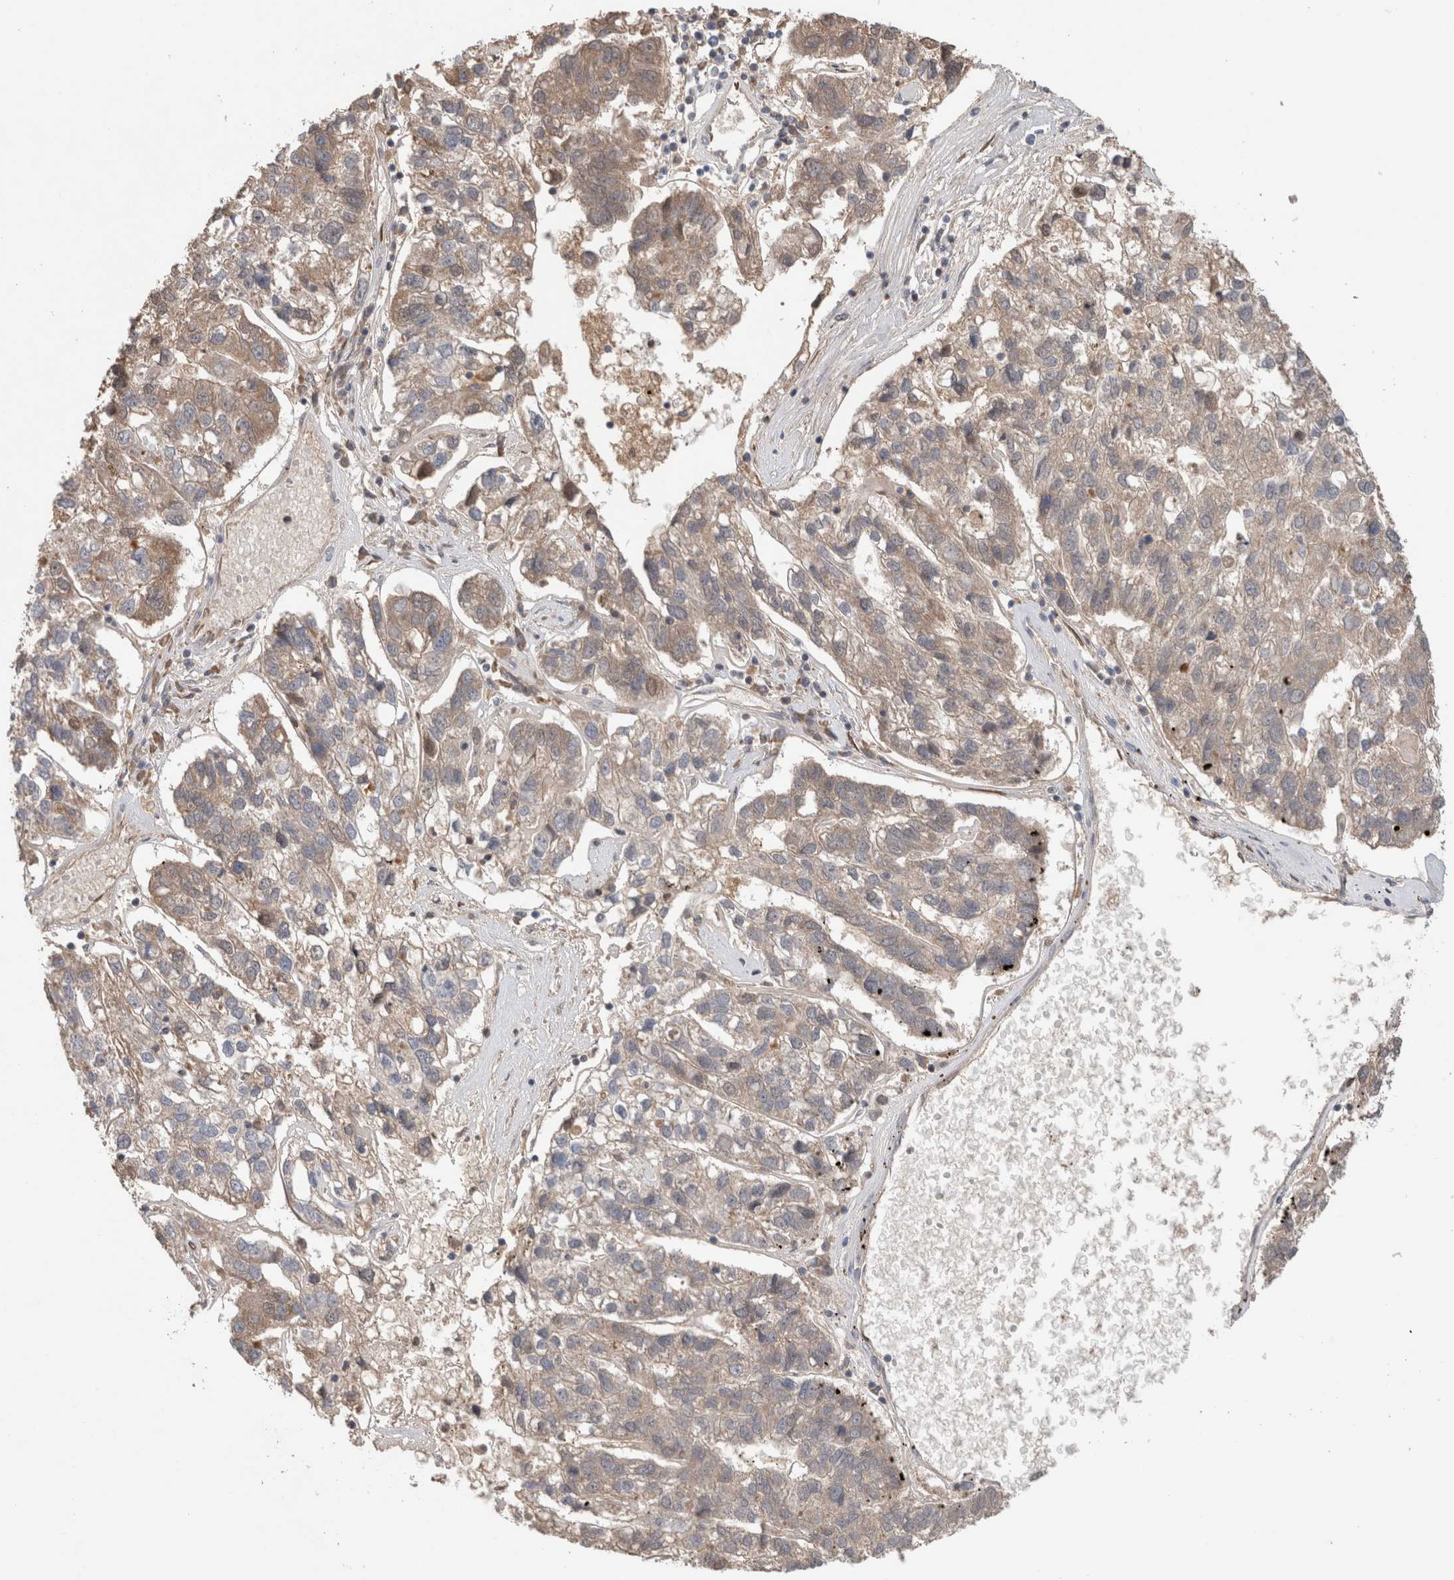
{"staining": {"intensity": "weak", "quantity": "<25%", "location": "cytoplasmic/membranous"}, "tissue": "pancreatic cancer", "cell_type": "Tumor cells", "image_type": "cancer", "snomed": [{"axis": "morphology", "description": "Adenocarcinoma, NOS"}, {"axis": "topography", "description": "Pancreas"}], "caption": "An IHC photomicrograph of adenocarcinoma (pancreatic) is shown. There is no staining in tumor cells of adenocarcinoma (pancreatic).", "gene": "TARBP1", "patient": {"sex": "female", "age": 61}}